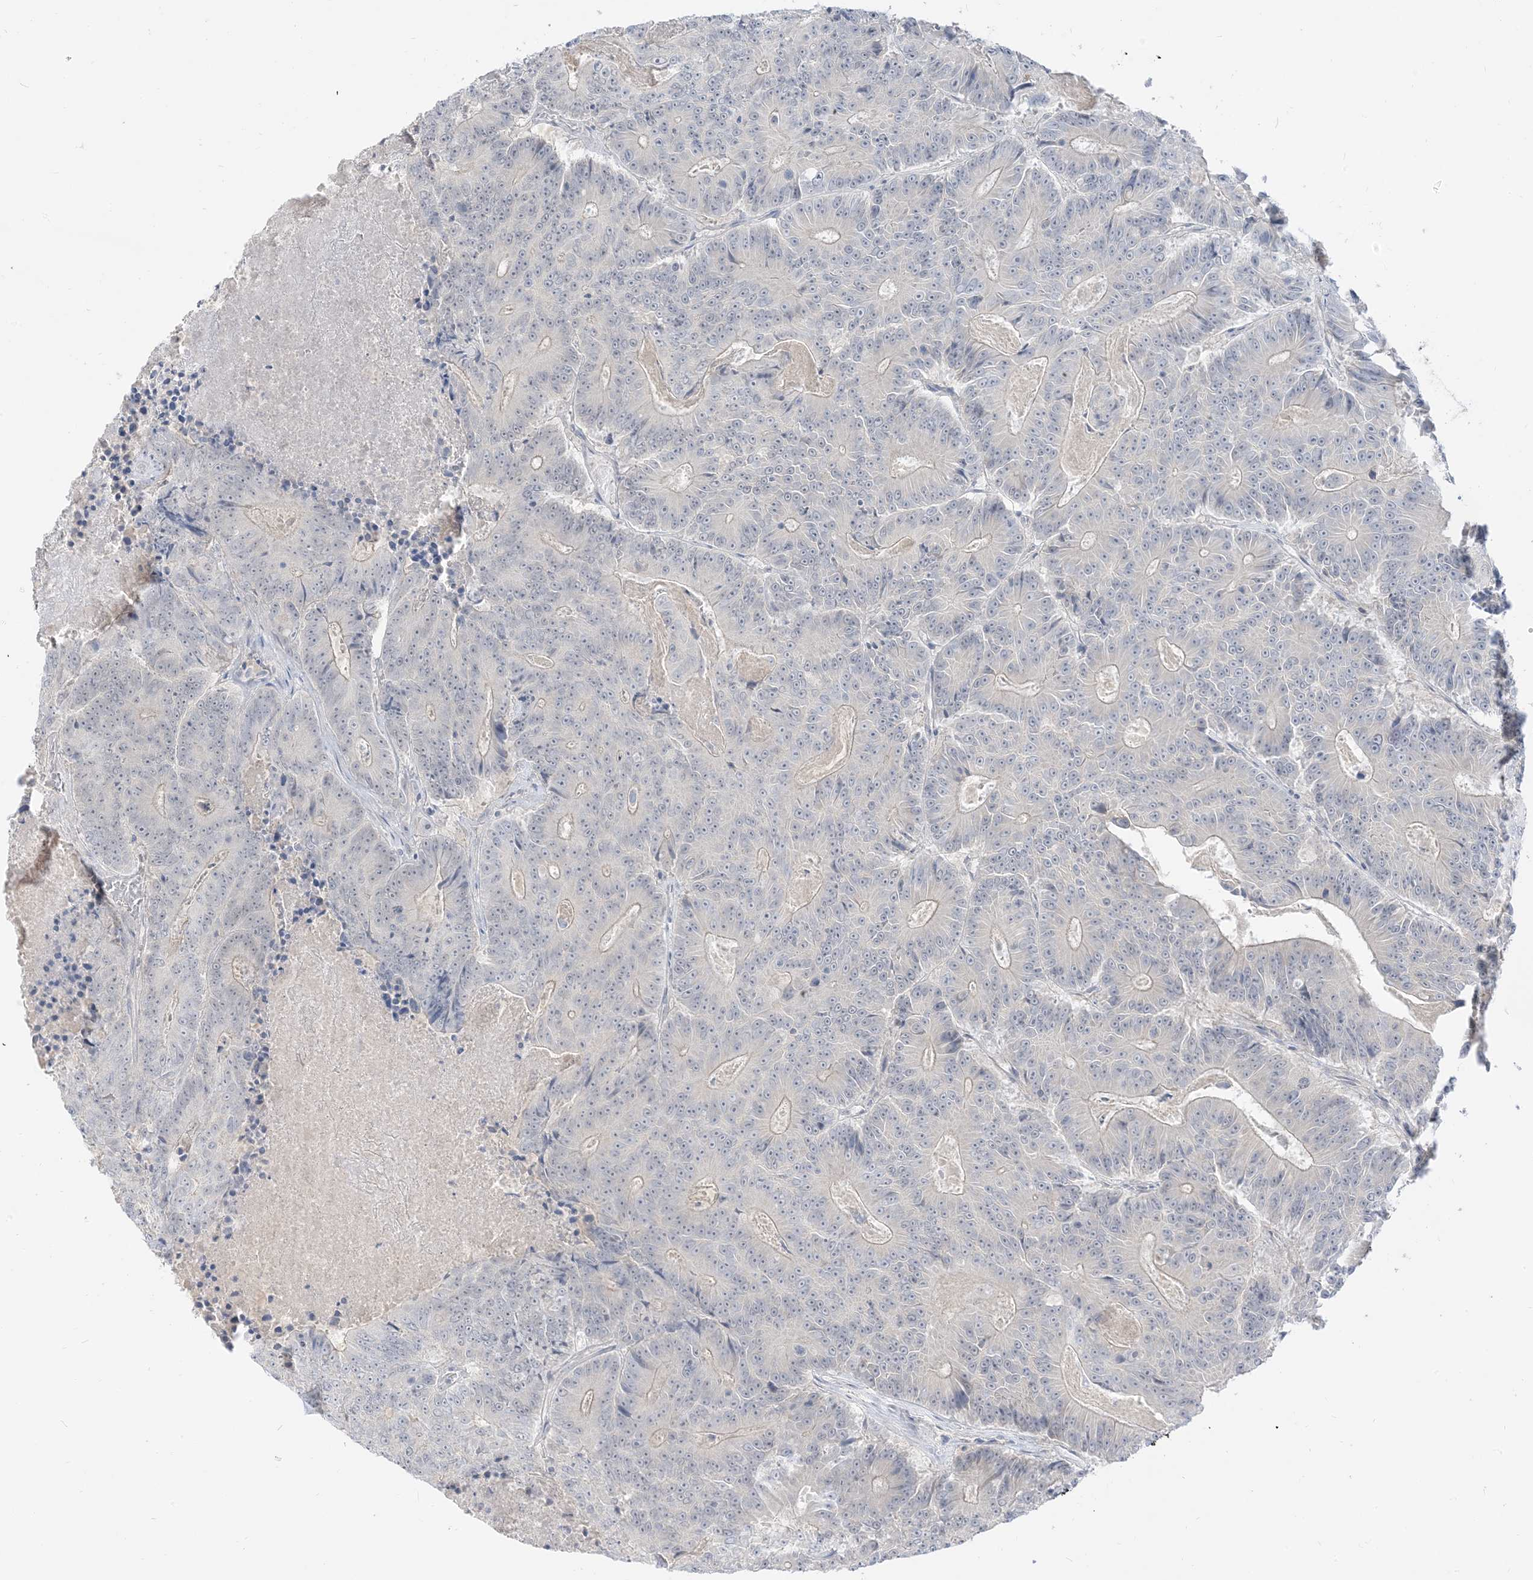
{"staining": {"intensity": "negative", "quantity": "none", "location": "none"}, "tissue": "colorectal cancer", "cell_type": "Tumor cells", "image_type": "cancer", "snomed": [{"axis": "morphology", "description": "Adenocarcinoma, NOS"}, {"axis": "topography", "description": "Colon"}], "caption": "DAB immunohistochemical staining of colorectal adenocarcinoma displays no significant expression in tumor cells. (Brightfield microscopy of DAB (3,3'-diaminobenzidine) immunohistochemistry (IHC) at high magnification).", "gene": "TBCC", "patient": {"sex": "male", "age": 83}}